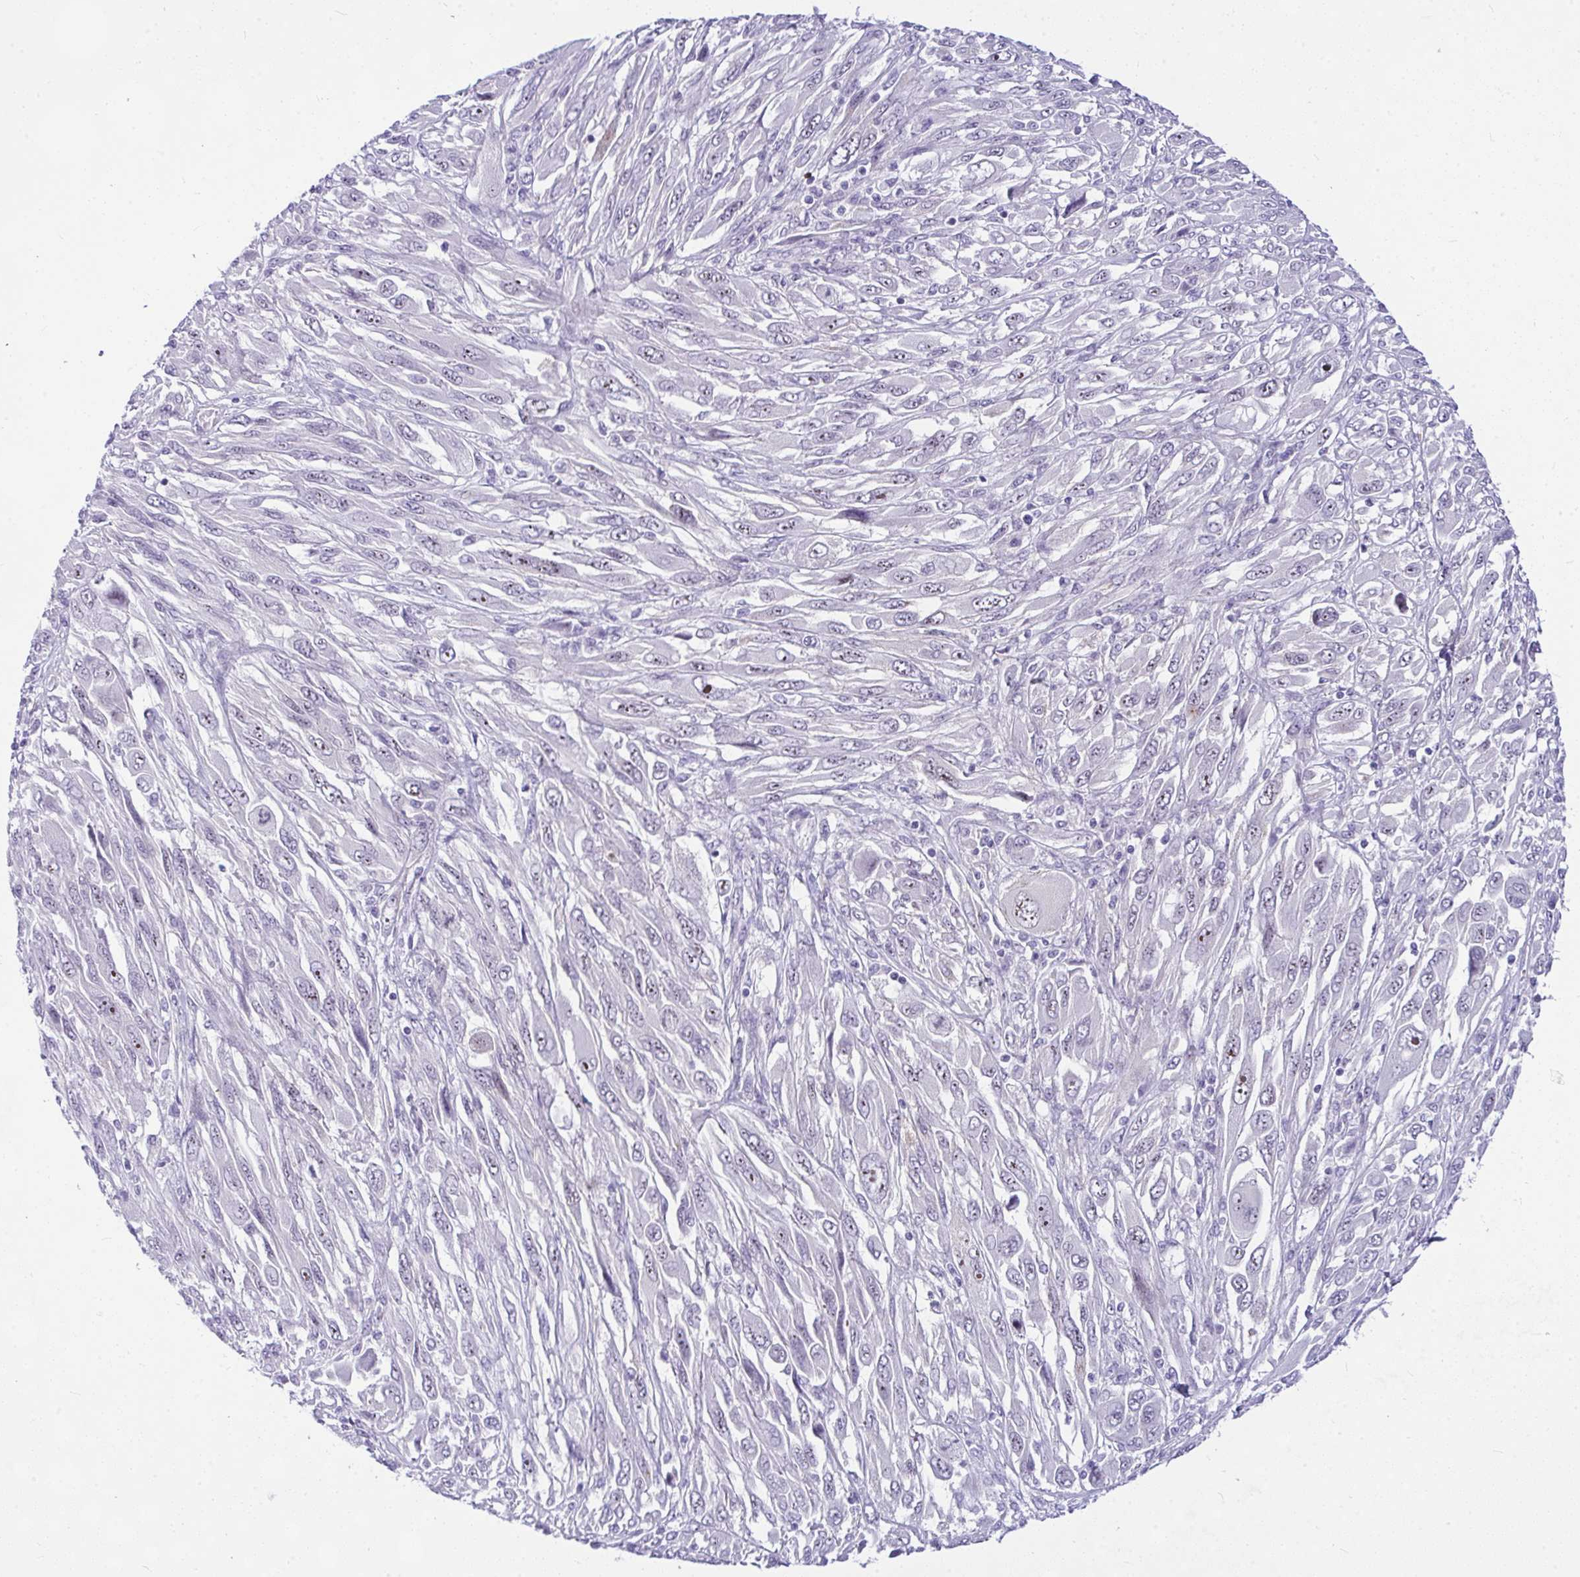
{"staining": {"intensity": "moderate", "quantity": "<25%", "location": "nuclear"}, "tissue": "melanoma", "cell_type": "Tumor cells", "image_type": "cancer", "snomed": [{"axis": "morphology", "description": "Malignant melanoma, NOS"}, {"axis": "topography", "description": "Skin"}], "caption": "Protein expression by immunohistochemistry shows moderate nuclear positivity in approximately <25% of tumor cells in melanoma. (brown staining indicates protein expression, while blue staining denotes nuclei).", "gene": "NFXL1", "patient": {"sex": "female", "age": 91}}